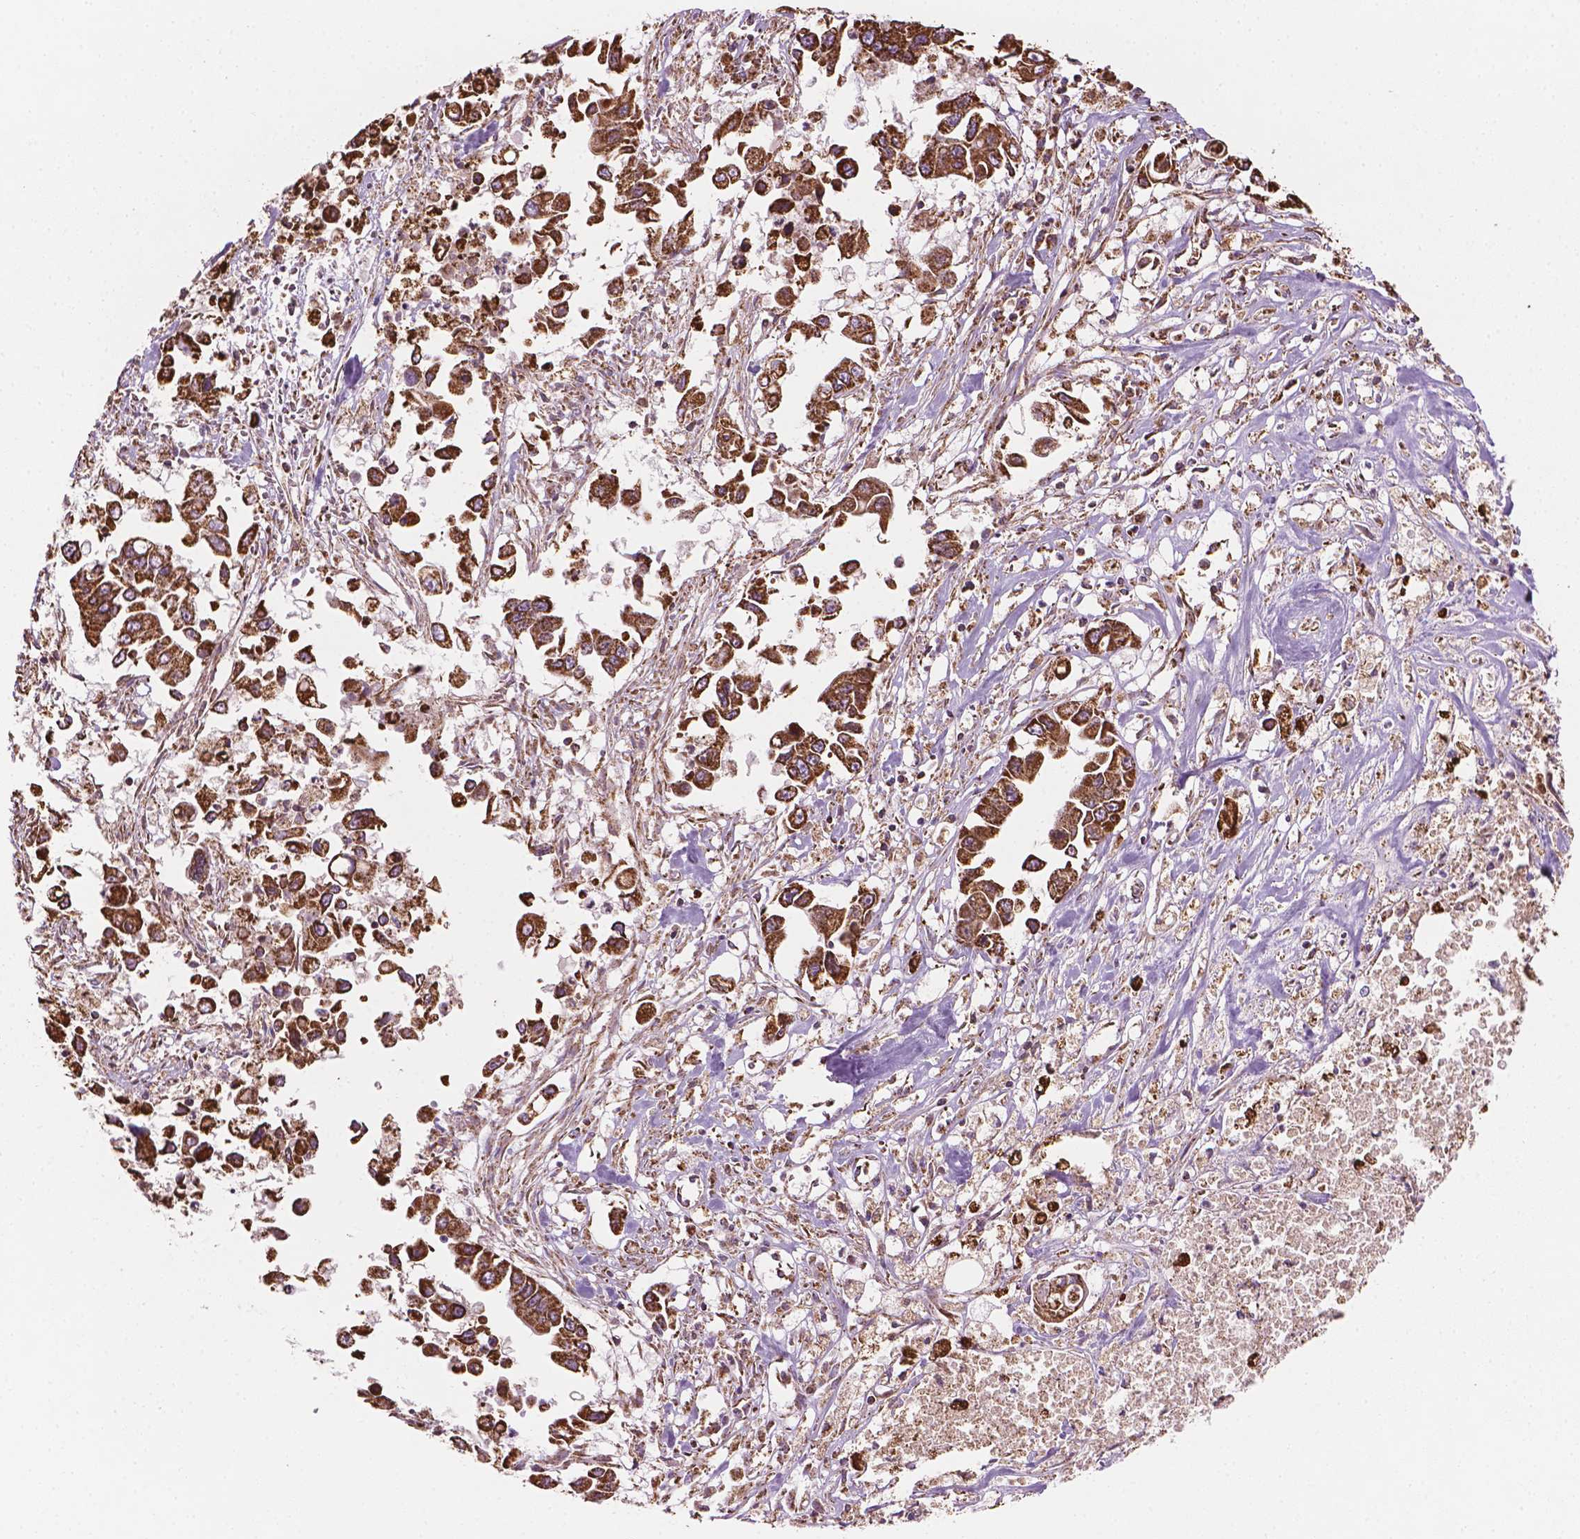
{"staining": {"intensity": "moderate", "quantity": ">75%", "location": "cytoplasmic/membranous"}, "tissue": "pancreatic cancer", "cell_type": "Tumor cells", "image_type": "cancer", "snomed": [{"axis": "morphology", "description": "Adenocarcinoma, NOS"}, {"axis": "topography", "description": "Pancreas"}], "caption": "High-magnification brightfield microscopy of pancreatic adenocarcinoma stained with DAB (brown) and counterstained with hematoxylin (blue). tumor cells exhibit moderate cytoplasmic/membranous staining is seen in about>75% of cells.", "gene": "HS3ST3A1", "patient": {"sex": "female", "age": 83}}